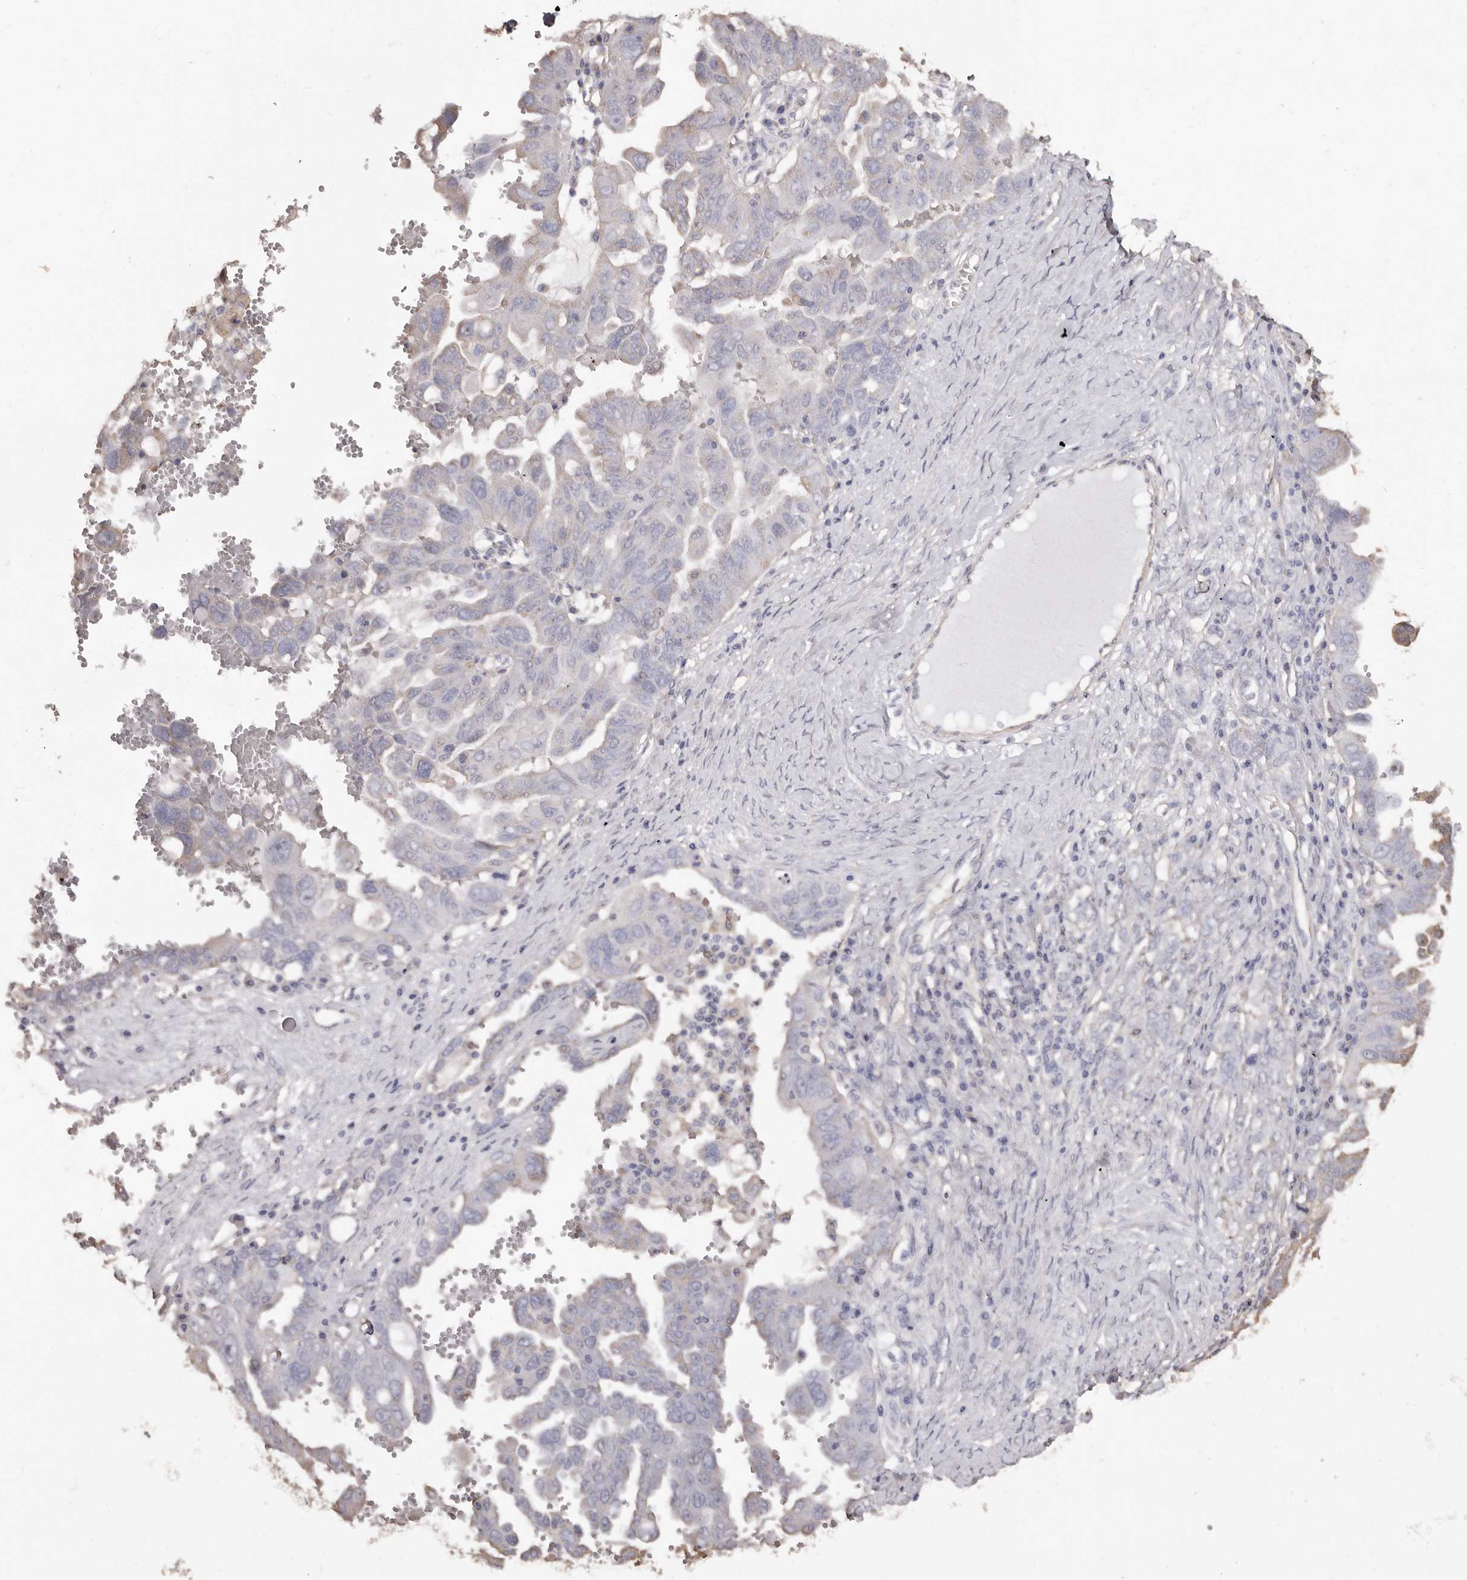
{"staining": {"intensity": "weak", "quantity": "<25%", "location": "cytoplasmic/membranous"}, "tissue": "ovarian cancer", "cell_type": "Tumor cells", "image_type": "cancer", "snomed": [{"axis": "morphology", "description": "Carcinoma, endometroid"}, {"axis": "topography", "description": "Ovary"}], "caption": "High magnification brightfield microscopy of ovarian cancer stained with DAB (brown) and counterstained with hematoxylin (blue): tumor cells show no significant staining.", "gene": "COQ8B", "patient": {"sex": "female", "age": 62}}